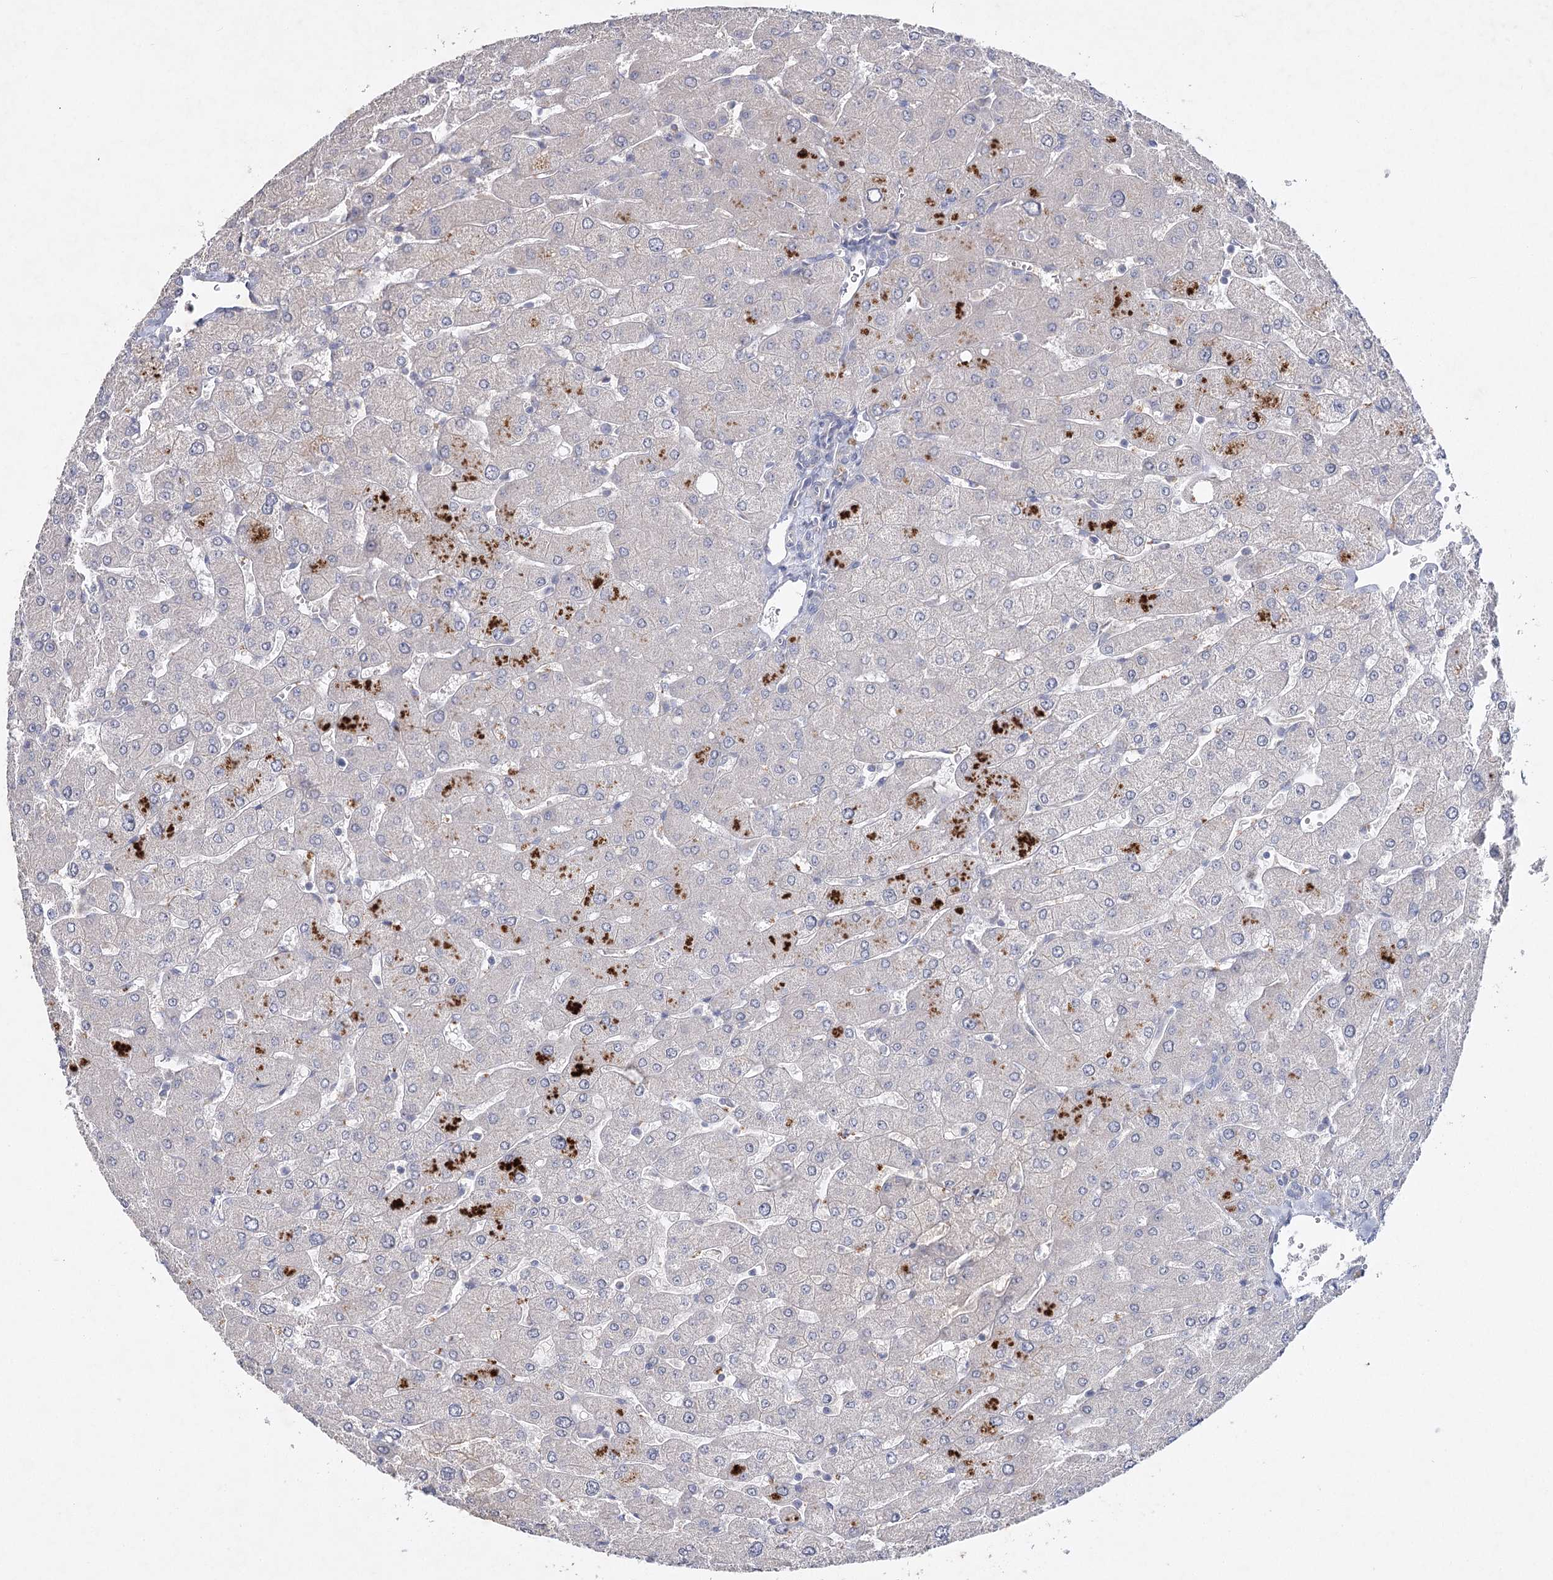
{"staining": {"intensity": "negative", "quantity": "none", "location": "none"}, "tissue": "liver", "cell_type": "Cholangiocytes", "image_type": "normal", "snomed": [{"axis": "morphology", "description": "Normal tissue, NOS"}, {"axis": "topography", "description": "Liver"}], "caption": "The histopathology image displays no significant staining in cholangiocytes of liver. (DAB (3,3'-diaminobenzidine) IHC visualized using brightfield microscopy, high magnification).", "gene": "MAP3K13", "patient": {"sex": "male", "age": 55}}